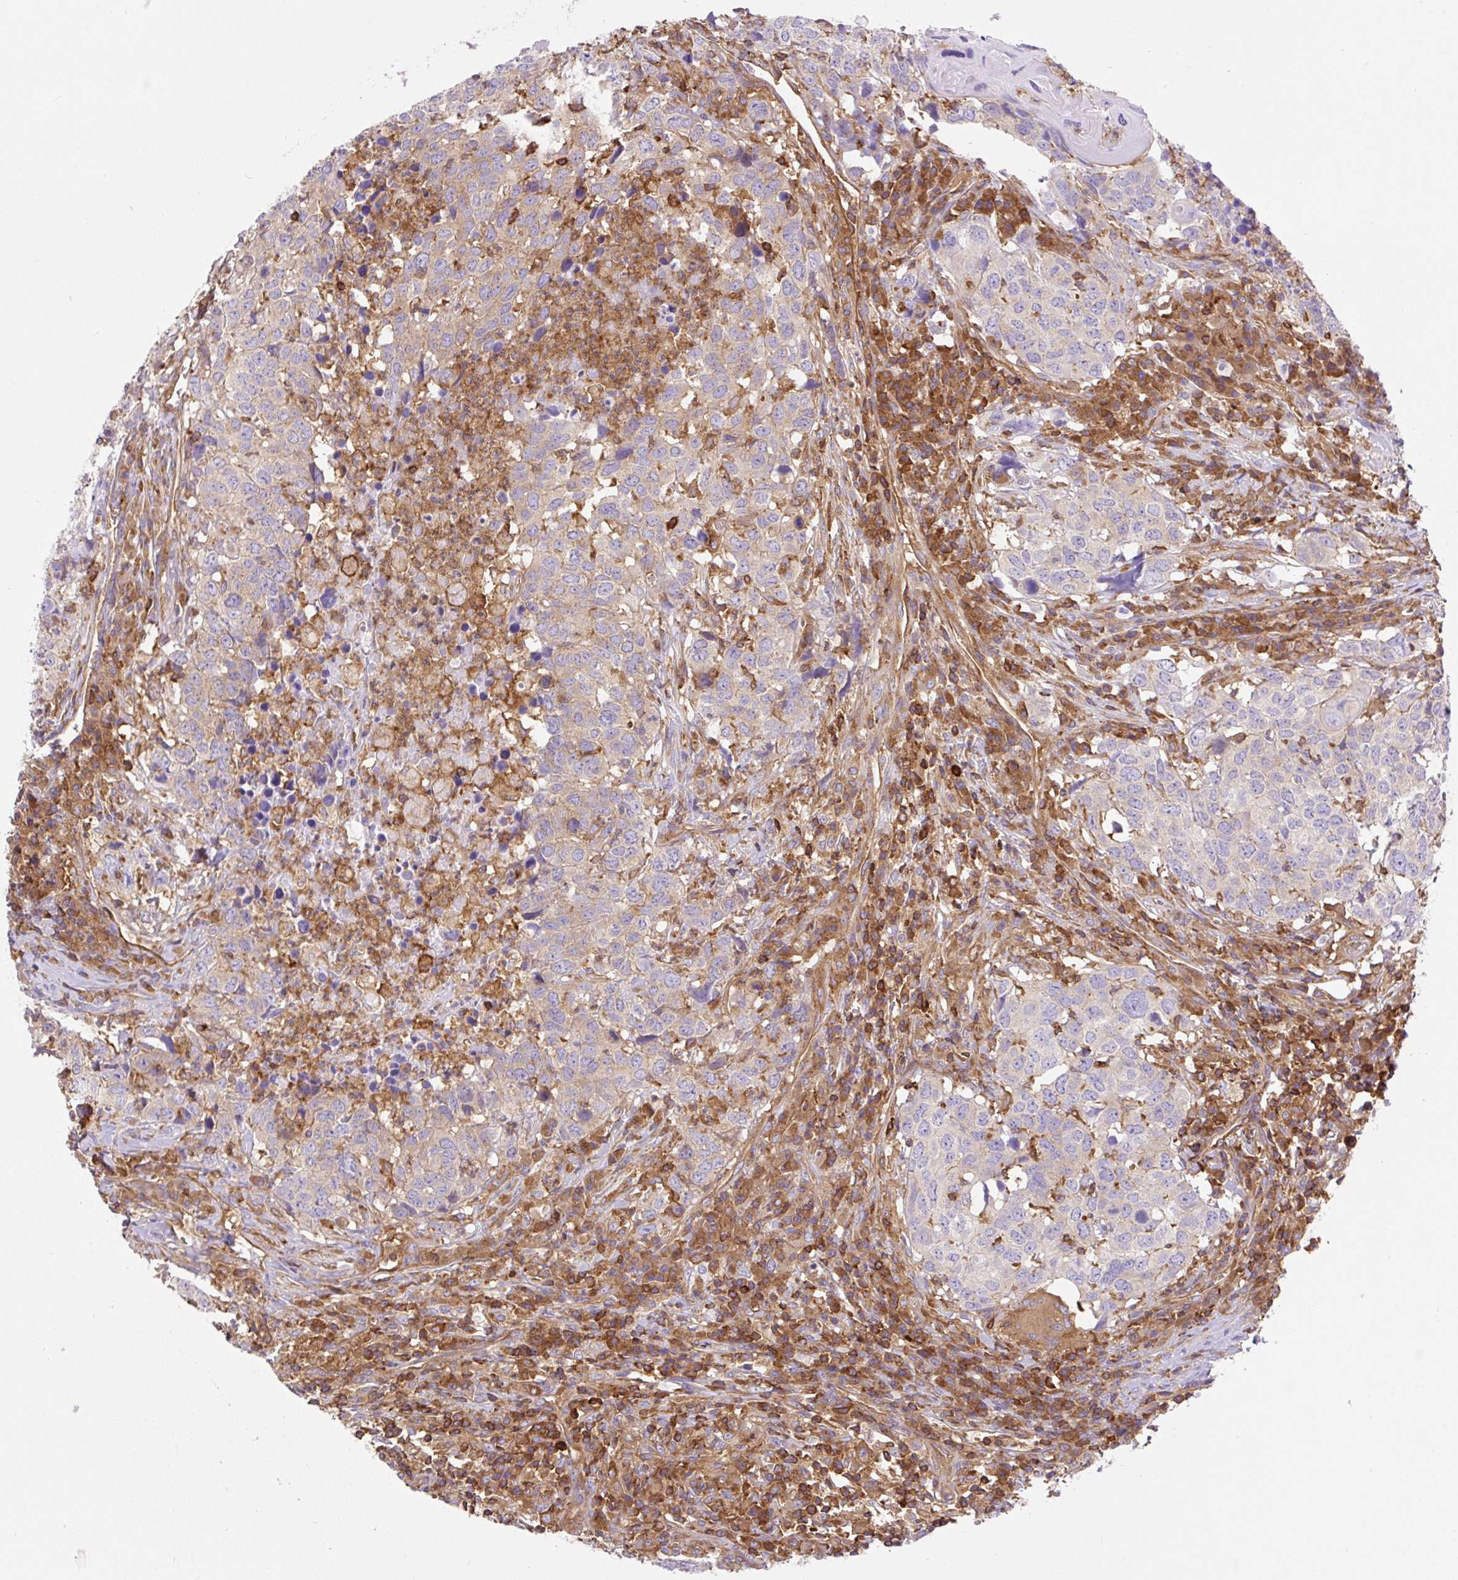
{"staining": {"intensity": "negative", "quantity": "none", "location": "none"}, "tissue": "head and neck cancer", "cell_type": "Tumor cells", "image_type": "cancer", "snomed": [{"axis": "morphology", "description": "Normal tissue, NOS"}, {"axis": "morphology", "description": "Squamous cell carcinoma, NOS"}, {"axis": "topography", "description": "Skeletal muscle"}, {"axis": "topography", "description": "Vascular tissue"}, {"axis": "topography", "description": "Peripheral nerve tissue"}, {"axis": "topography", "description": "Head-Neck"}], "caption": "Tumor cells show no significant expression in head and neck cancer. (DAB IHC with hematoxylin counter stain).", "gene": "DNM2", "patient": {"sex": "male", "age": 66}}